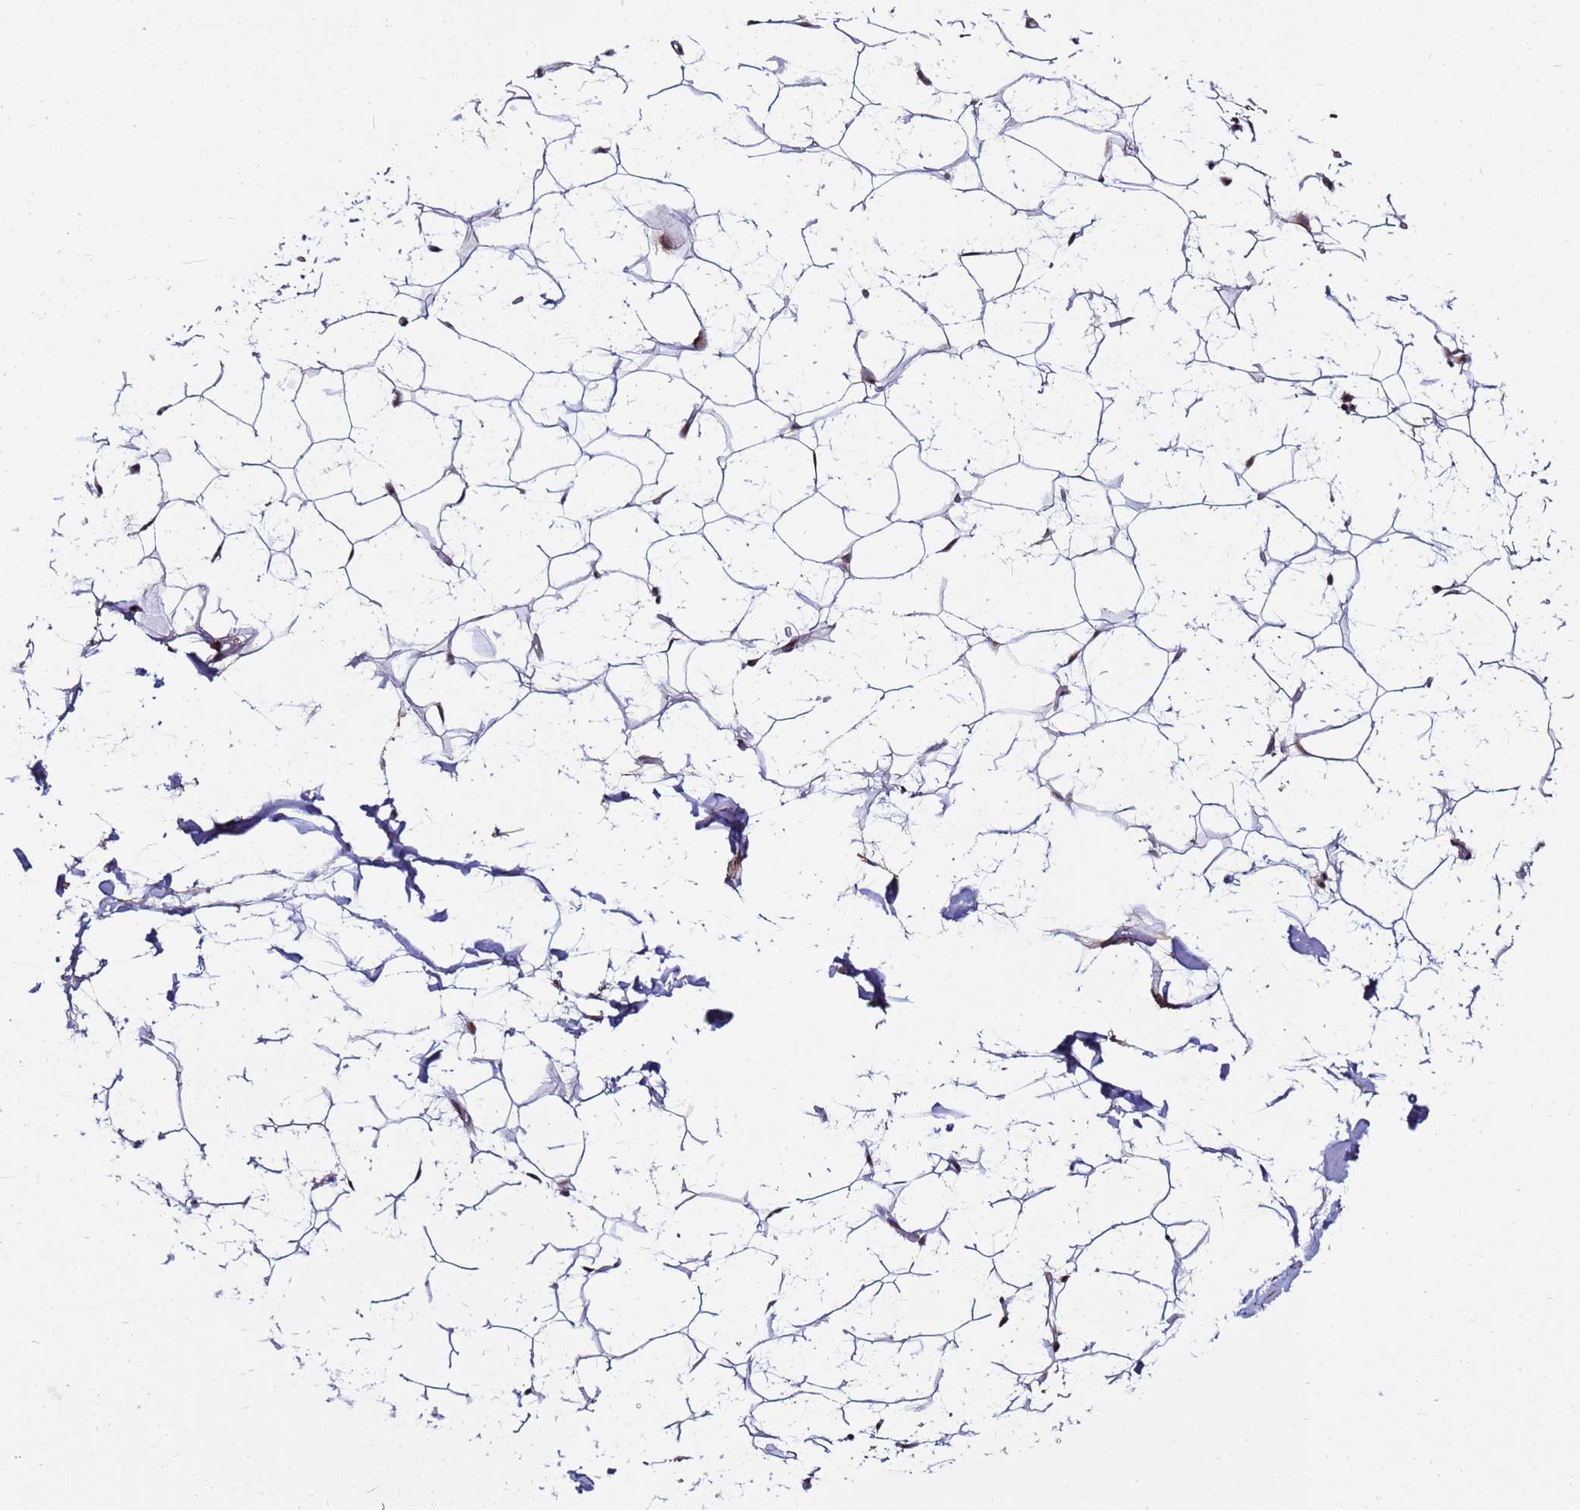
{"staining": {"intensity": "weak", "quantity": ">75%", "location": "cytoplasmic/membranous"}, "tissue": "adipose tissue", "cell_type": "Adipocytes", "image_type": "normal", "snomed": [{"axis": "morphology", "description": "Normal tissue, NOS"}, {"axis": "topography", "description": "Breast"}], "caption": "A brown stain highlights weak cytoplasmic/membranous expression of a protein in adipocytes of normal adipose tissue. The staining was performed using DAB, with brown indicating positive protein expression. Nuclei are stained blue with hematoxylin.", "gene": "PPM1H", "patient": {"sex": "female", "age": 26}}